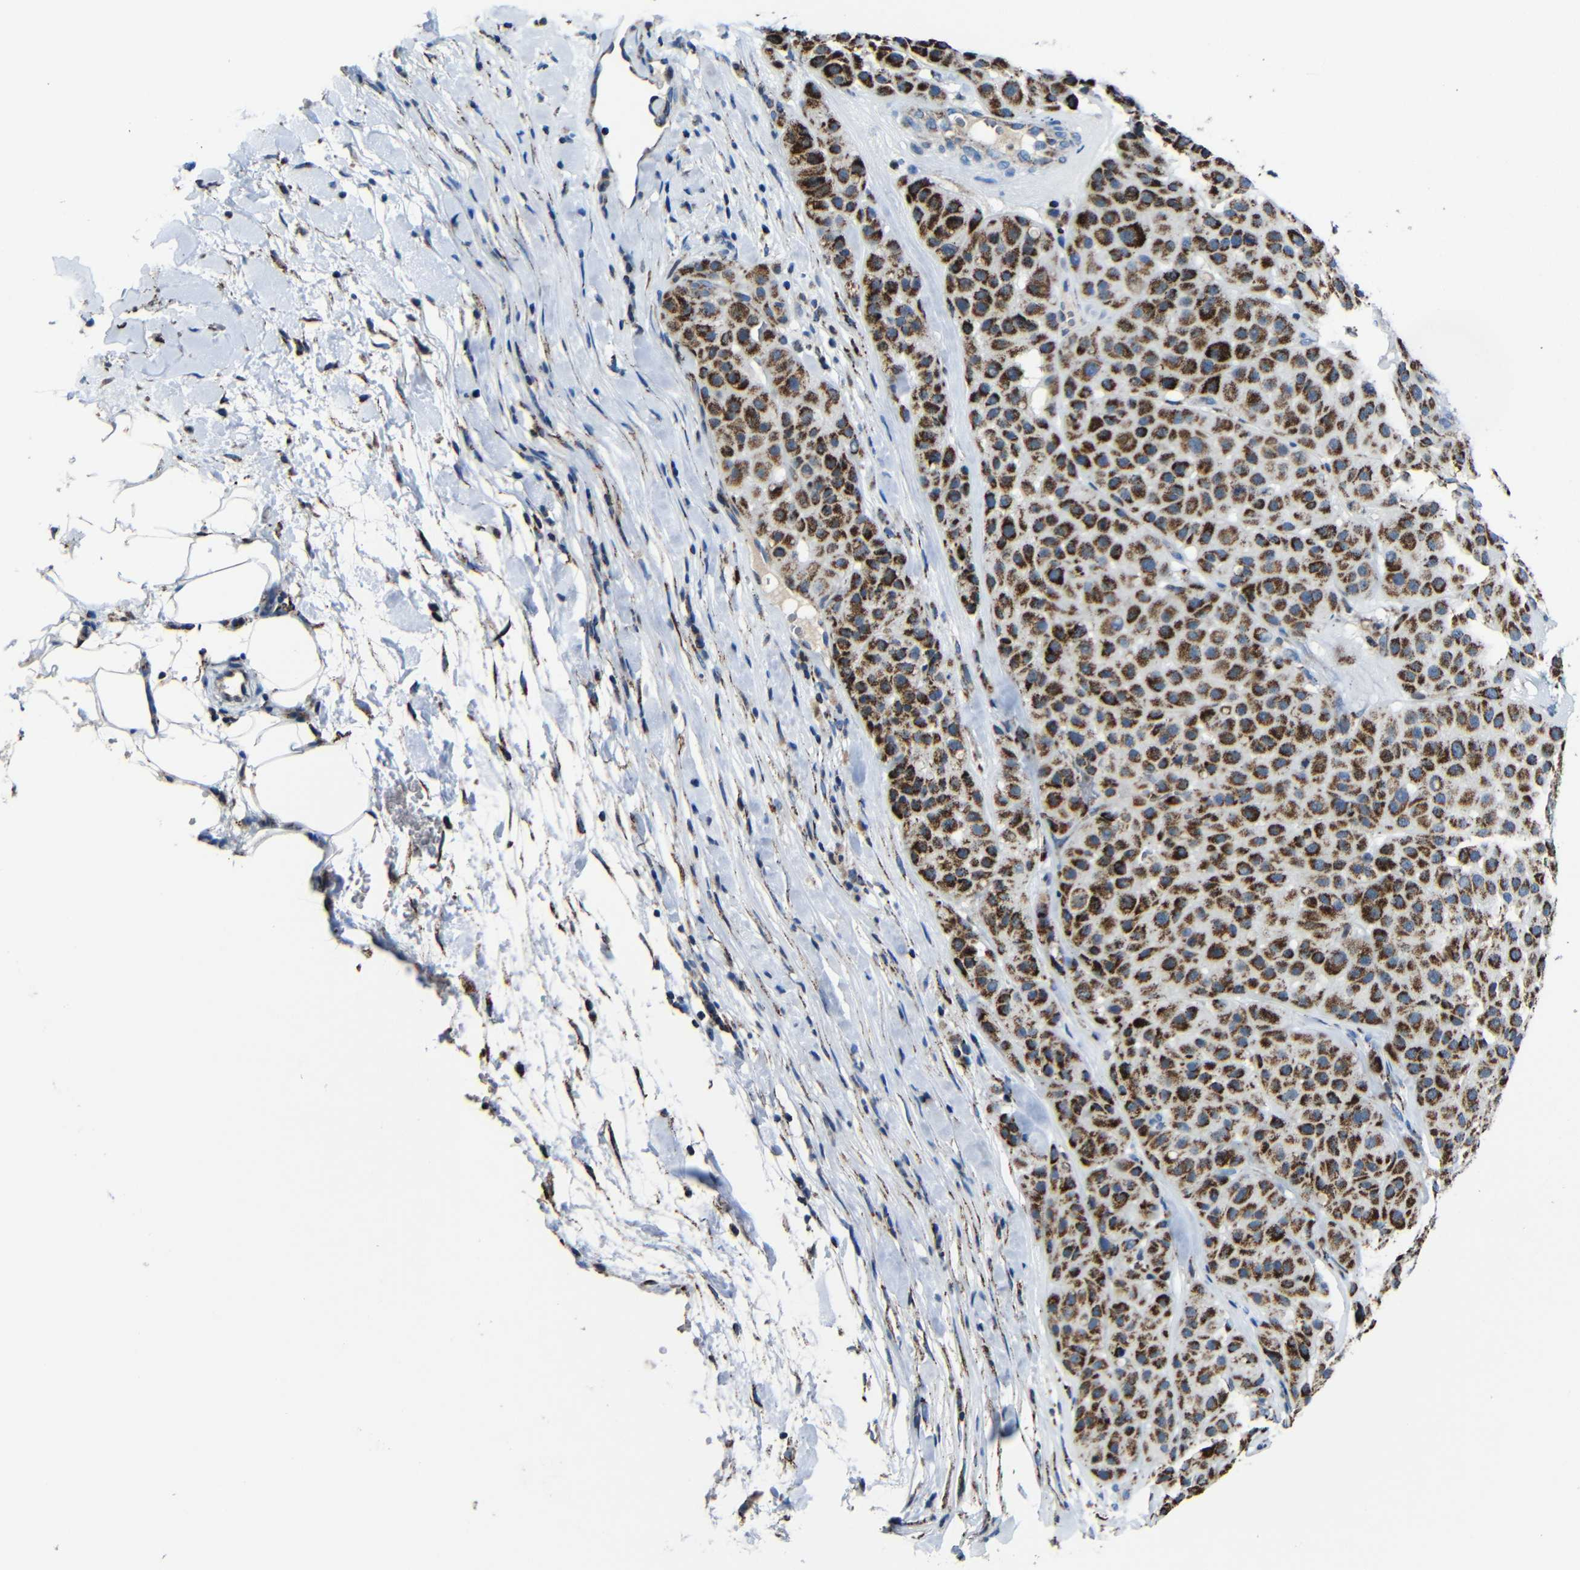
{"staining": {"intensity": "strong", "quantity": ">75%", "location": "cytoplasmic/membranous"}, "tissue": "melanoma", "cell_type": "Tumor cells", "image_type": "cancer", "snomed": [{"axis": "morphology", "description": "Normal tissue, NOS"}, {"axis": "morphology", "description": "Malignant melanoma, Metastatic site"}, {"axis": "topography", "description": "Skin"}], "caption": "A micrograph of malignant melanoma (metastatic site) stained for a protein exhibits strong cytoplasmic/membranous brown staining in tumor cells.", "gene": "CA5B", "patient": {"sex": "male", "age": 41}}